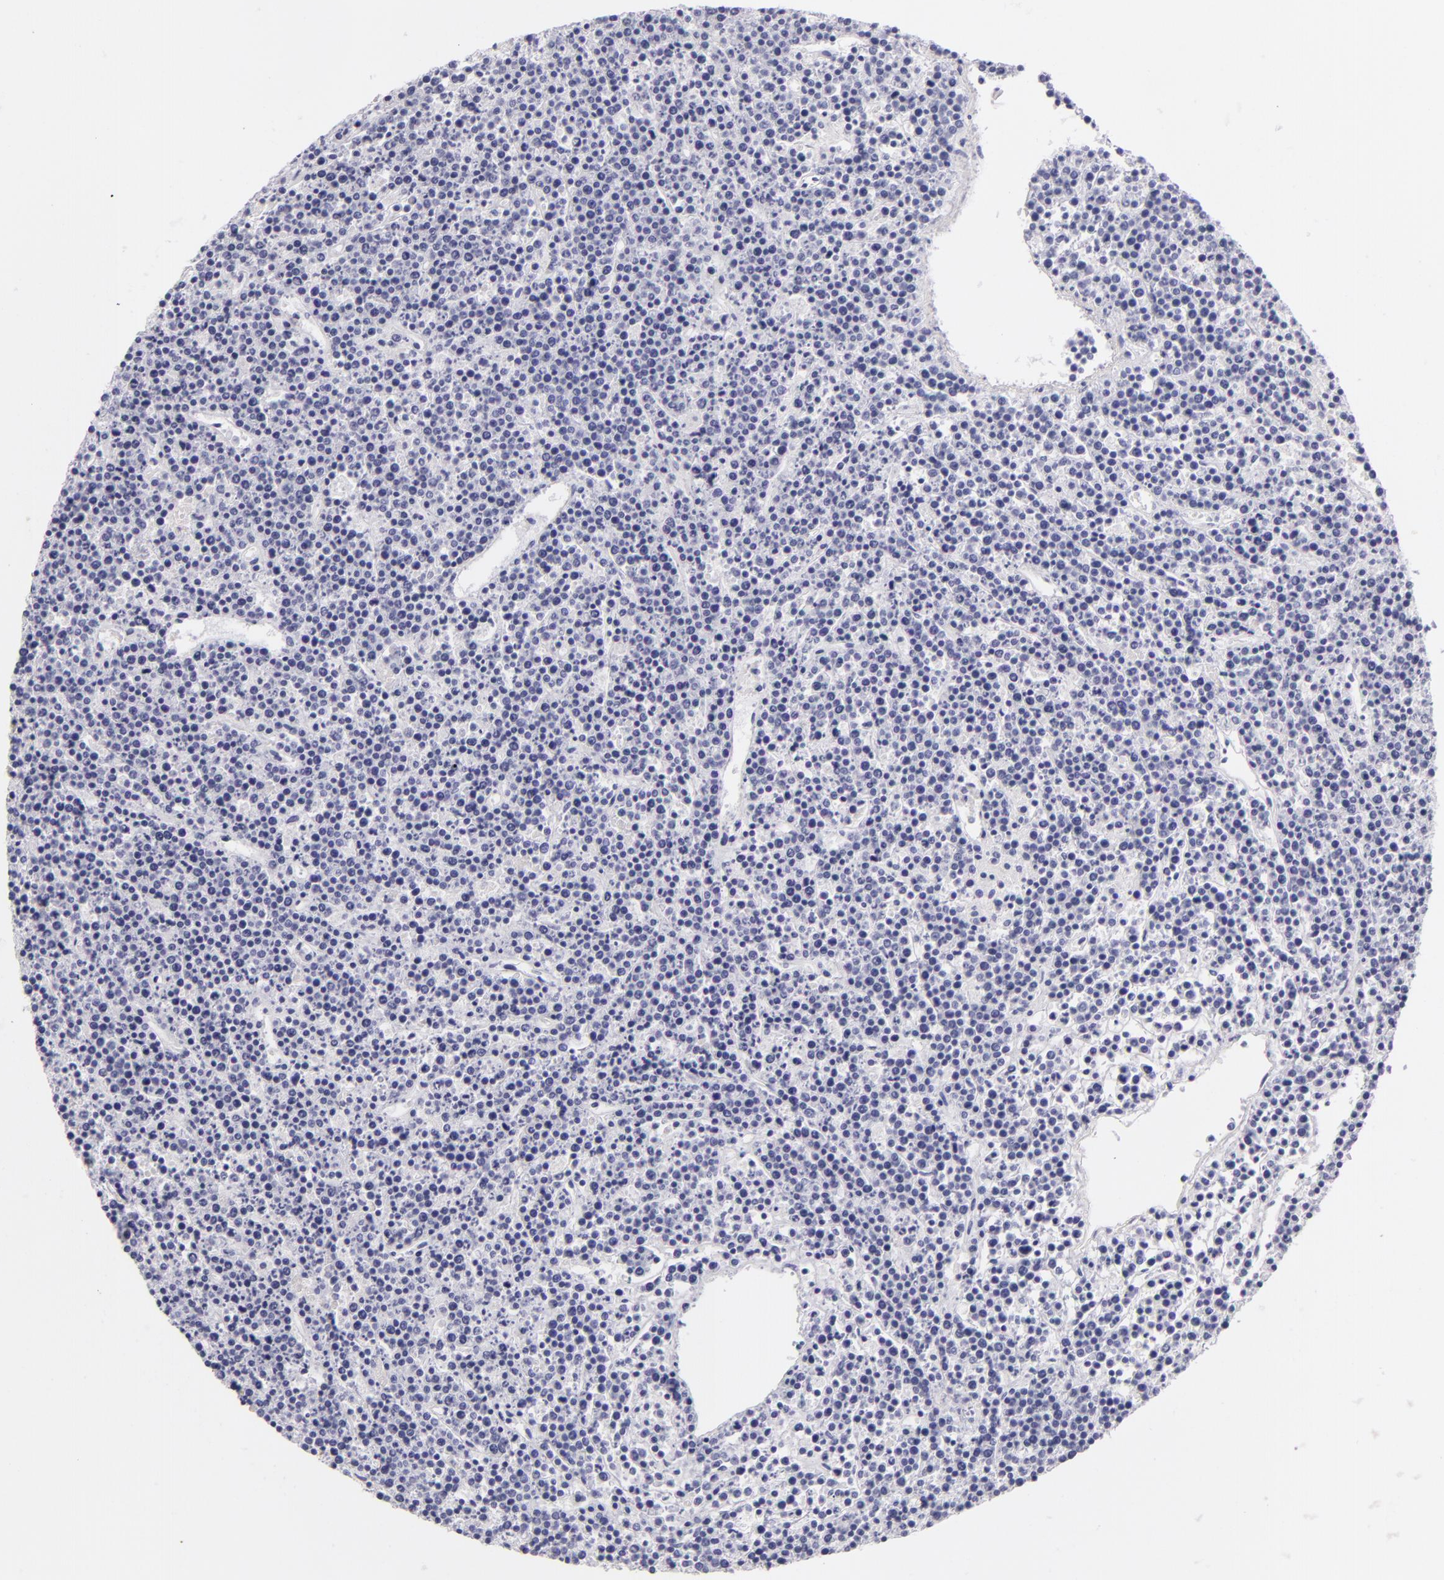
{"staining": {"intensity": "negative", "quantity": "none", "location": "none"}, "tissue": "lymphoma", "cell_type": "Tumor cells", "image_type": "cancer", "snomed": [{"axis": "morphology", "description": "Malignant lymphoma, non-Hodgkin's type, High grade"}, {"axis": "topography", "description": "Ovary"}], "caption": "IHC of high-grade malignant lymphoma, non-Hodgkin's type exhibits no positivity in tumor cells. (DAB immunohistochemistry with hematoxylin counter stain).", "gene": "INA", "patient": {"sex": "female", "age": 56}}